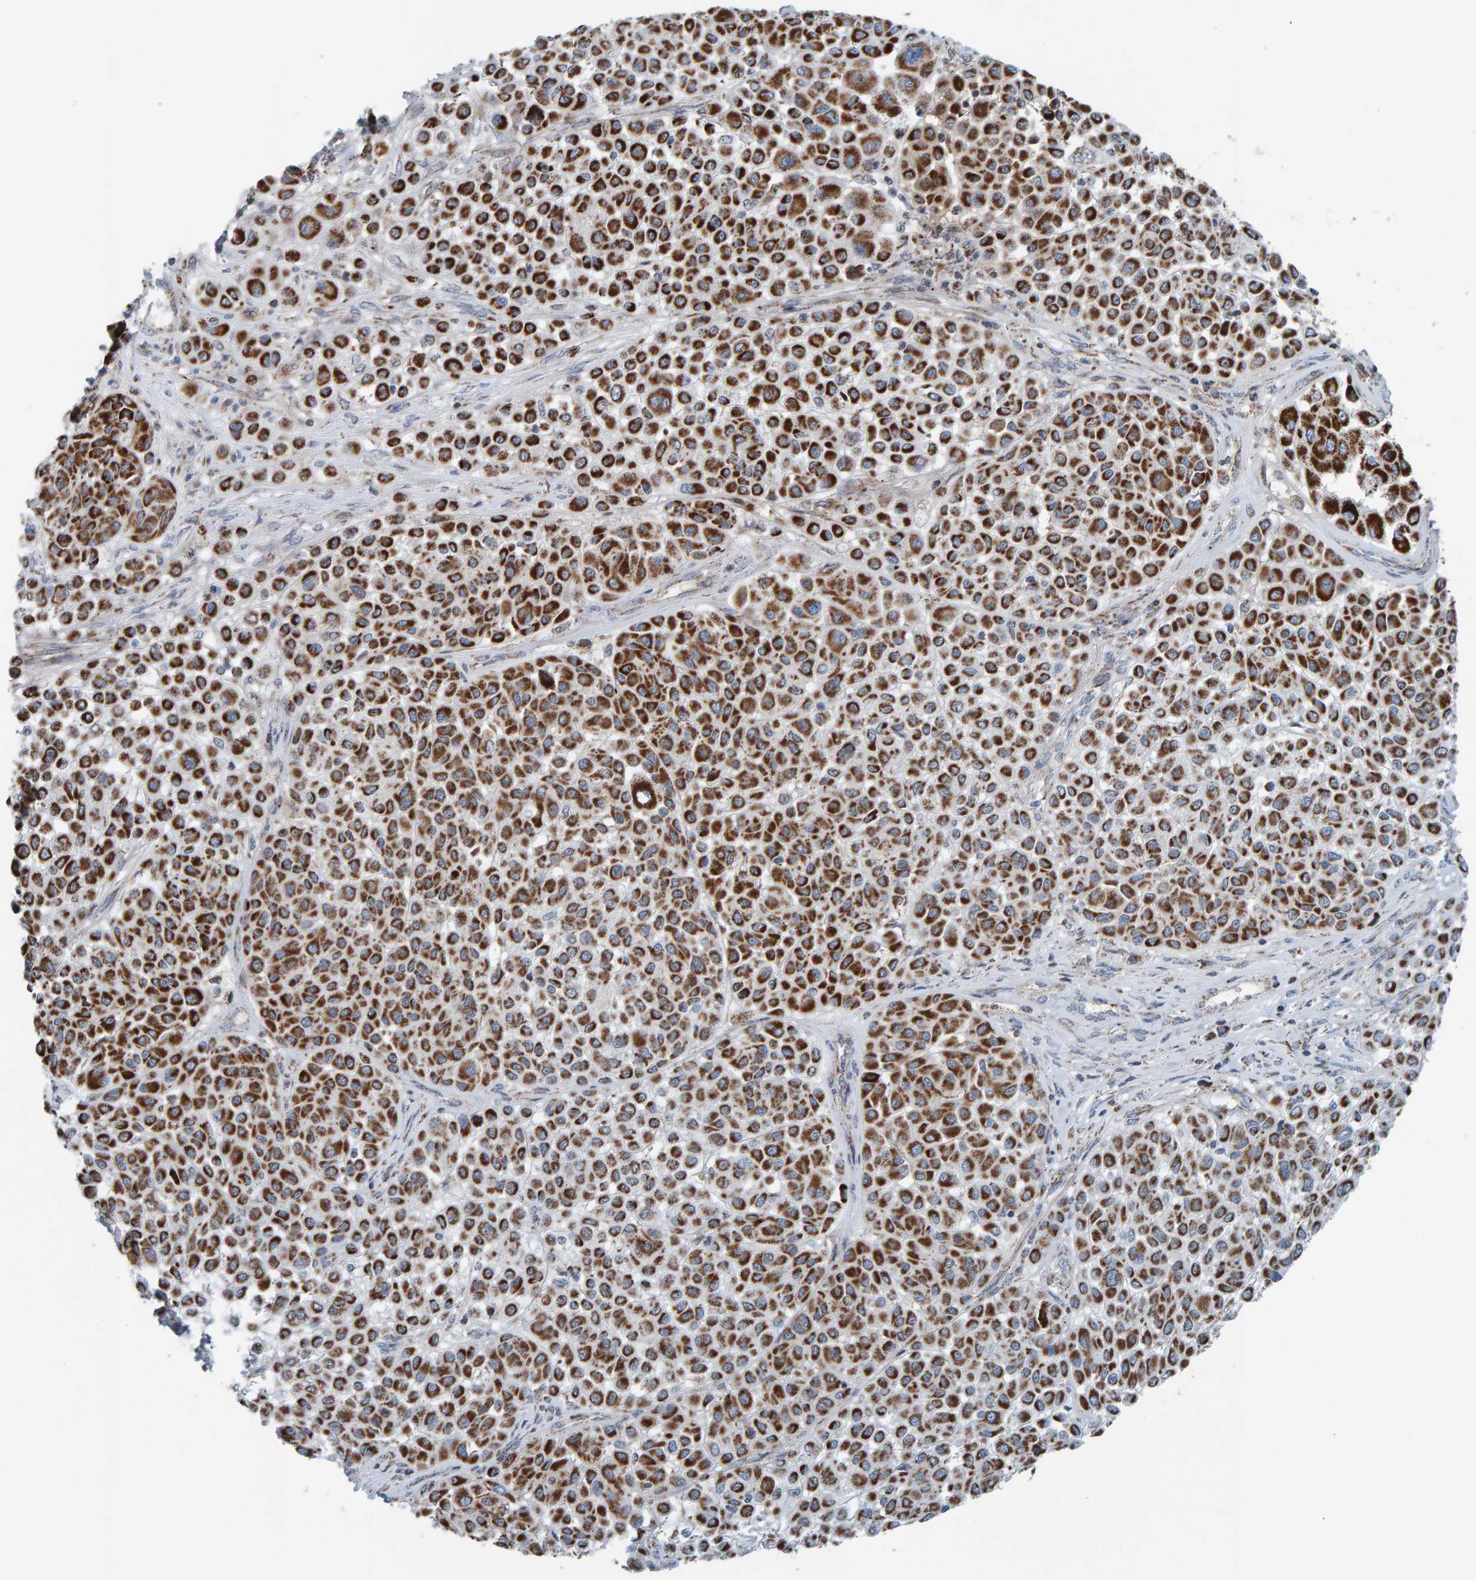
{"staining": {"intensity": "strong", "quantity": ">75%", "location": "cytoplasmic/membranous"}, "tissue": "melanoma", "cell_type": "Tumor cells", "image_type": "cancer", "snomed": [{"axis": "morphology", "description": "Malignant melanoma, Metastatic site"}, {"axis": "topography", "description": "Soft tissue"}], "caption": "This micrograph shows malignant melanoma (metastatic site) stained with IHC to label a protein in brown. The cytoplasmic/membranous of tumor cells show strong positivity for the protein. Nuclei are counter-stained blue.", "gene": "ZNF48", "patient": {"sex": "male", "age": 41}}